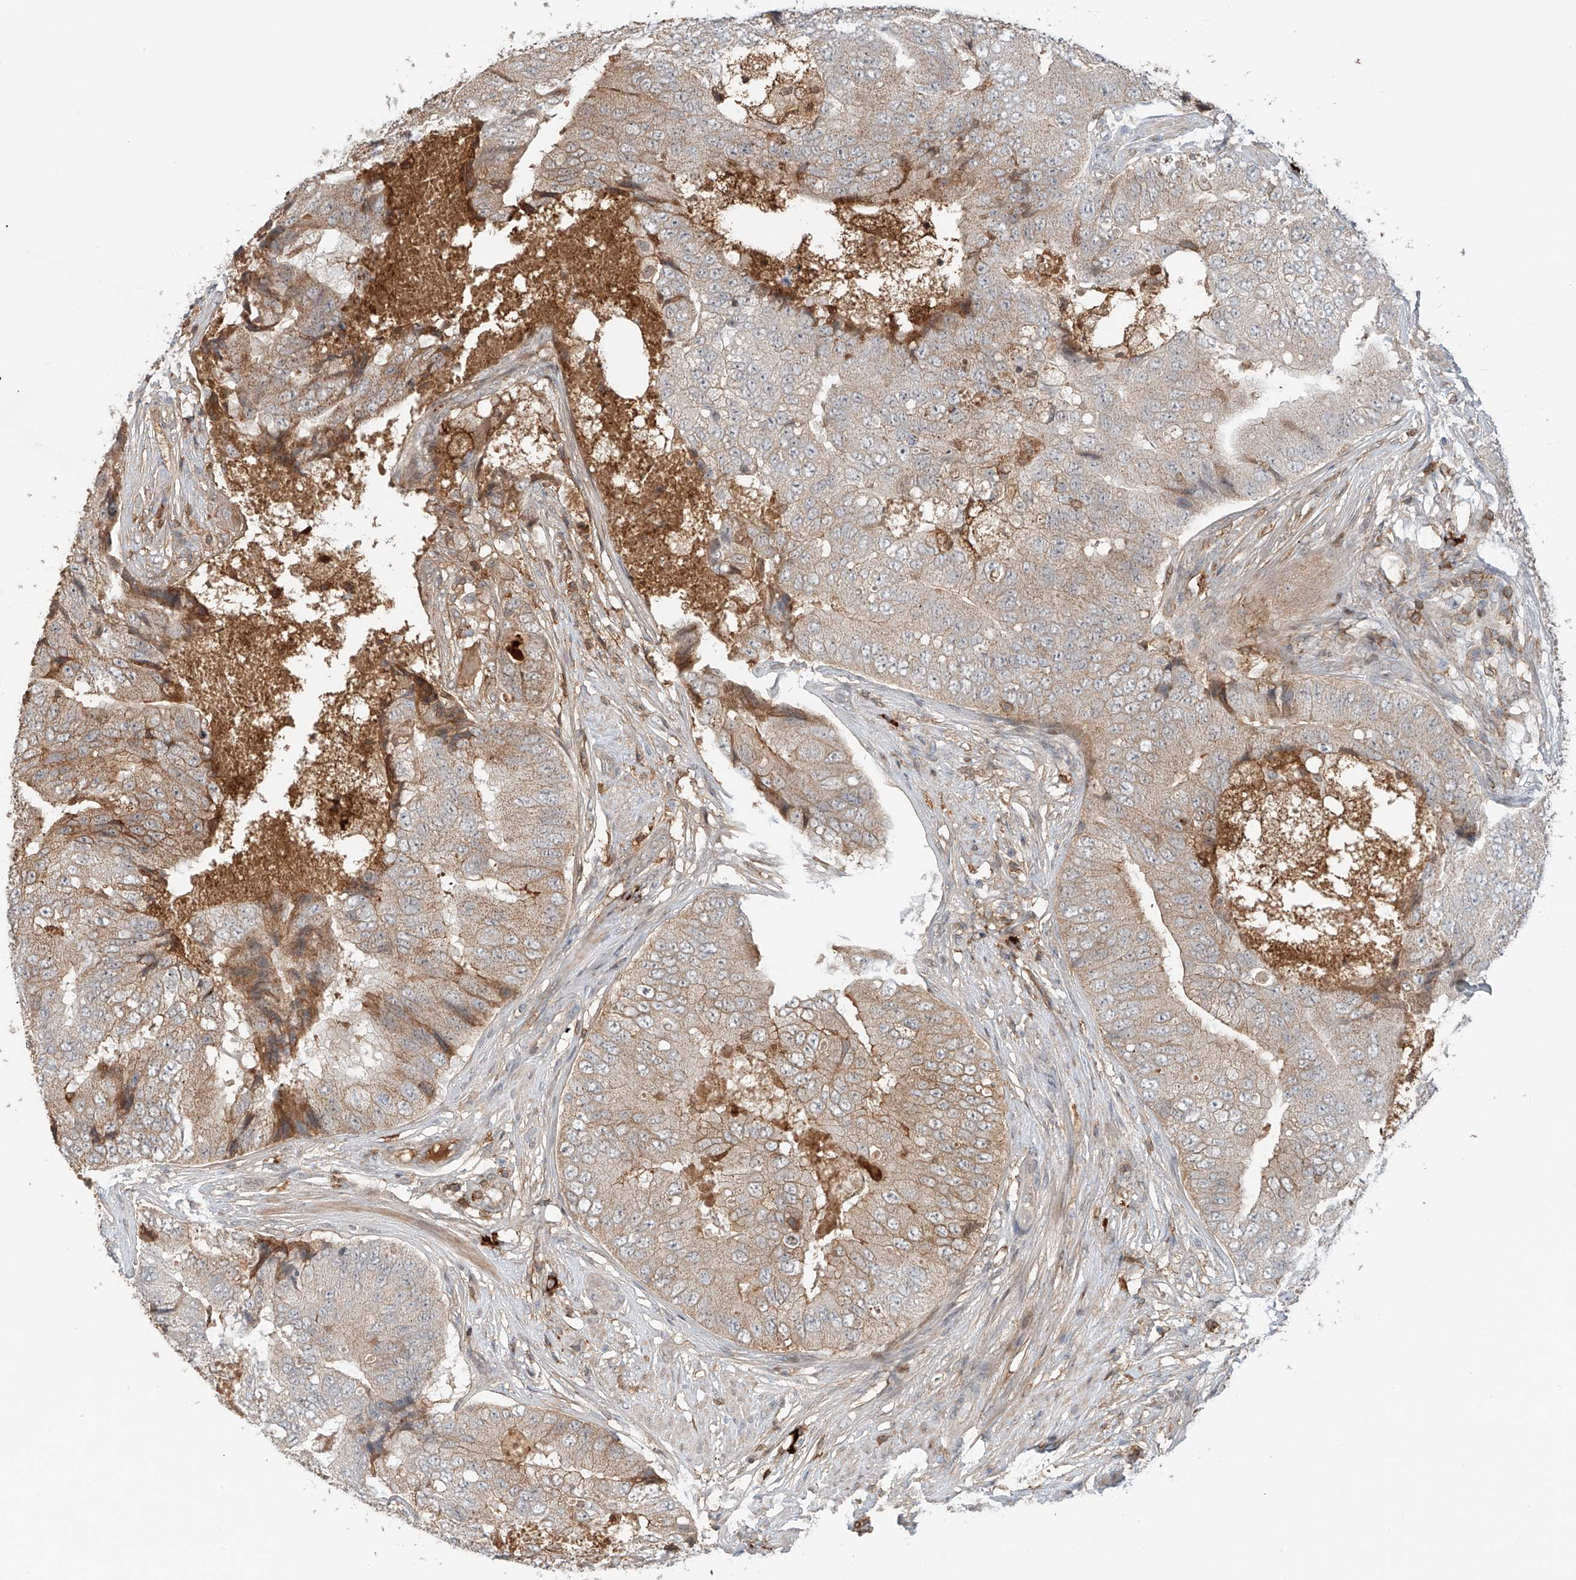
{"staining": {"intensity": "weak", "quantity": "25%-75%", "location": "cytoplasmic/membranous"}, "tissue": "prostate cancer", "cell_type": "Tumor cells", "image_type": "cancer", "snomed": [{"axis": "morphology", "description": "Adenocarcinoma, High grade"}, {"axis": "topography", "description": "Prostate"}], "caption": "An immunohistochemistry micrograph of neoplastic tissue is shown. Protein staining in brown labels weak cytoplasmic/membranous positivity in prostate cancer (high-grade adenocarcinoma) within tumor cells. Nuclei are stained in blue.", "gene": "CEP162", "patient": {"sex": "male", "age": 70}}